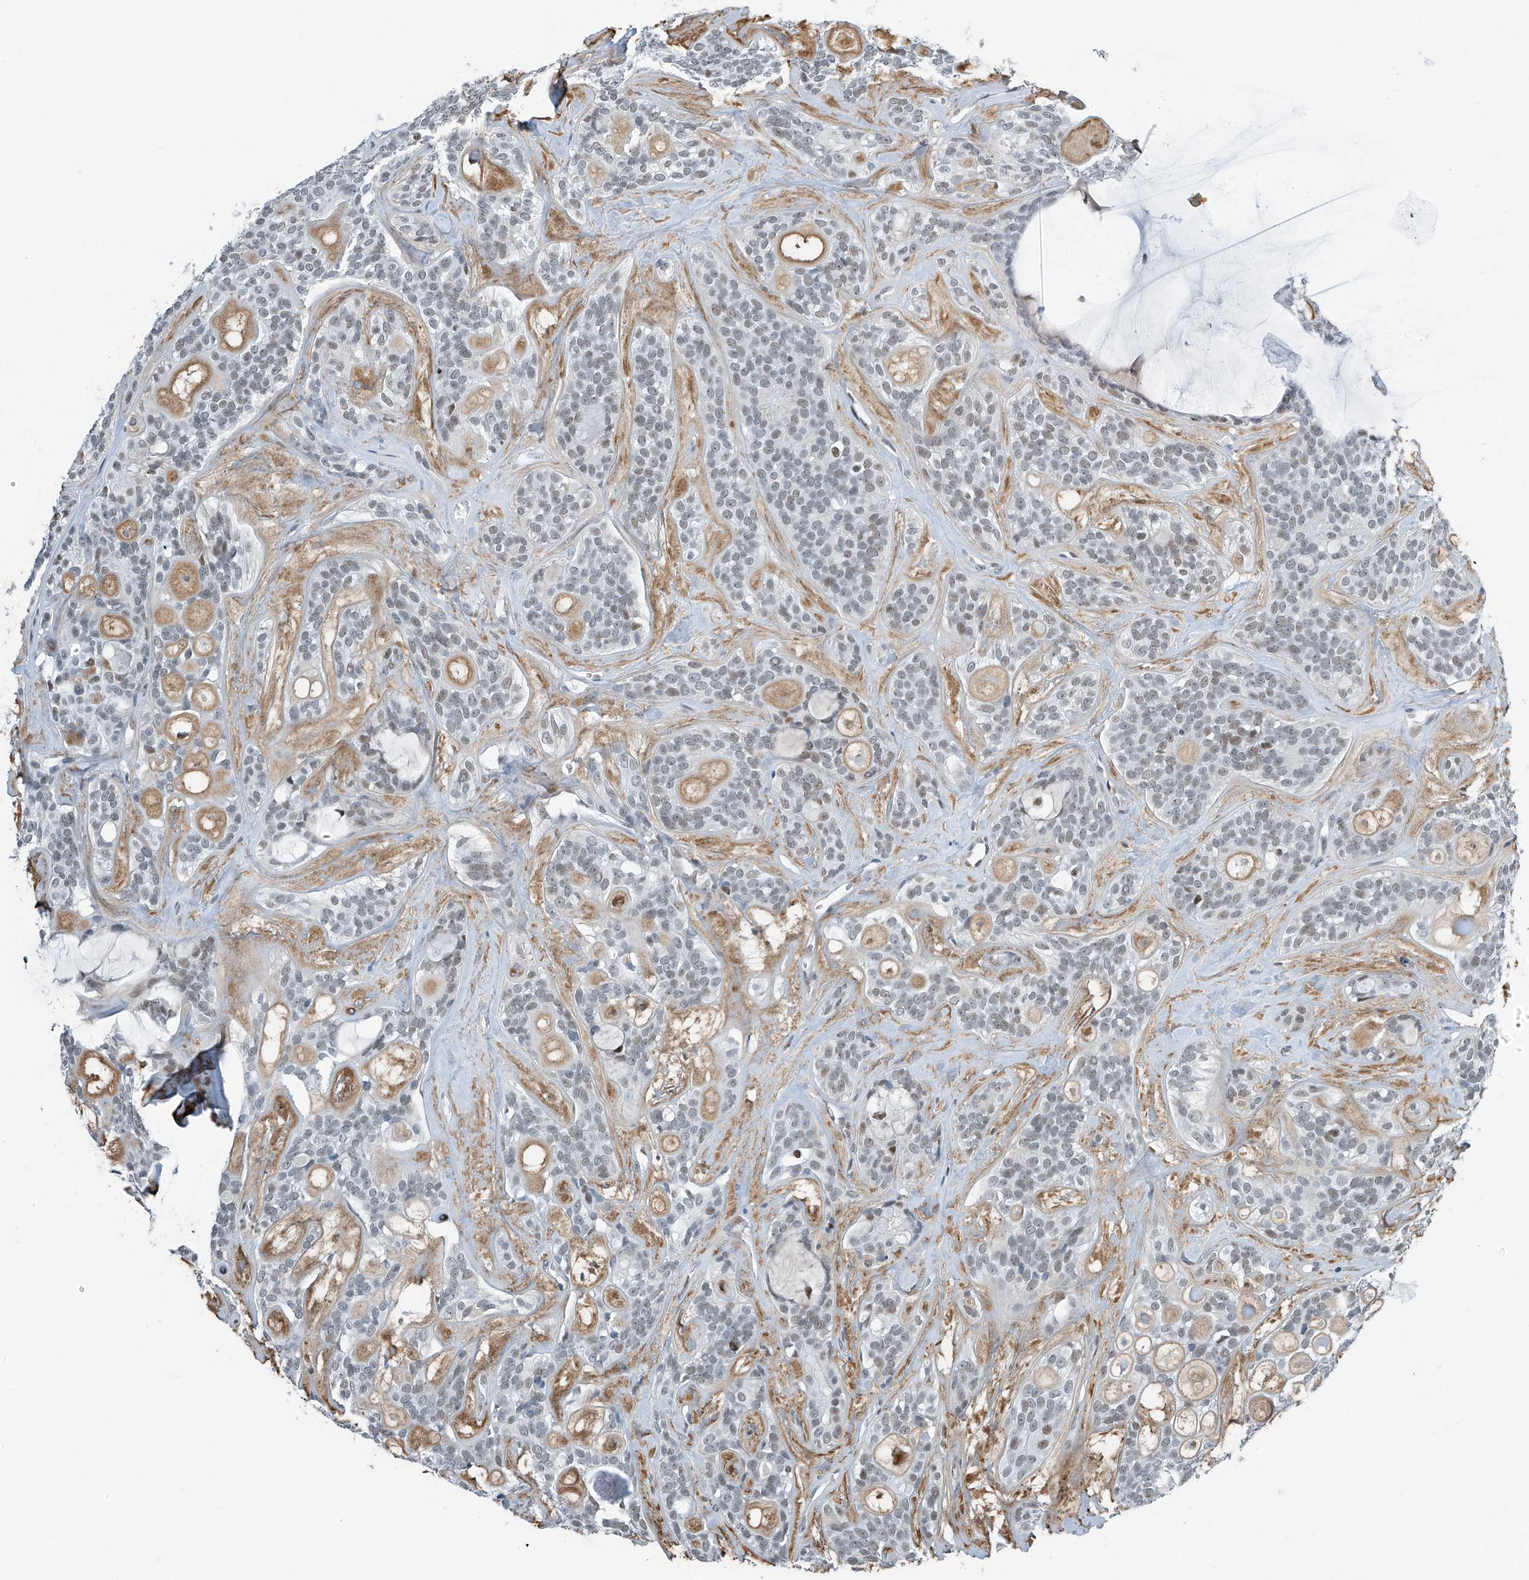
{"staining": {"intensity": "negative", "quantity": "none", "location": "none"}, "tissue": "head and neck cancer", "cell_type": "Tumor cells", "image_type": "cancer", "snomed": [{"axis": "morphology", "description": "Adenocarcinoma, NOS"}, {"axis": "topography", "description": "Head-Neck"}], "caption": "Immunohistochemical staining of head and neck cancer (adenocarcinoma) exhibits no significant positivity in tumor cells. (DAB IHC with hematoxylin counter stain).", "gene": "TAF8", "patient": {"sex": "male", "age": 66}}